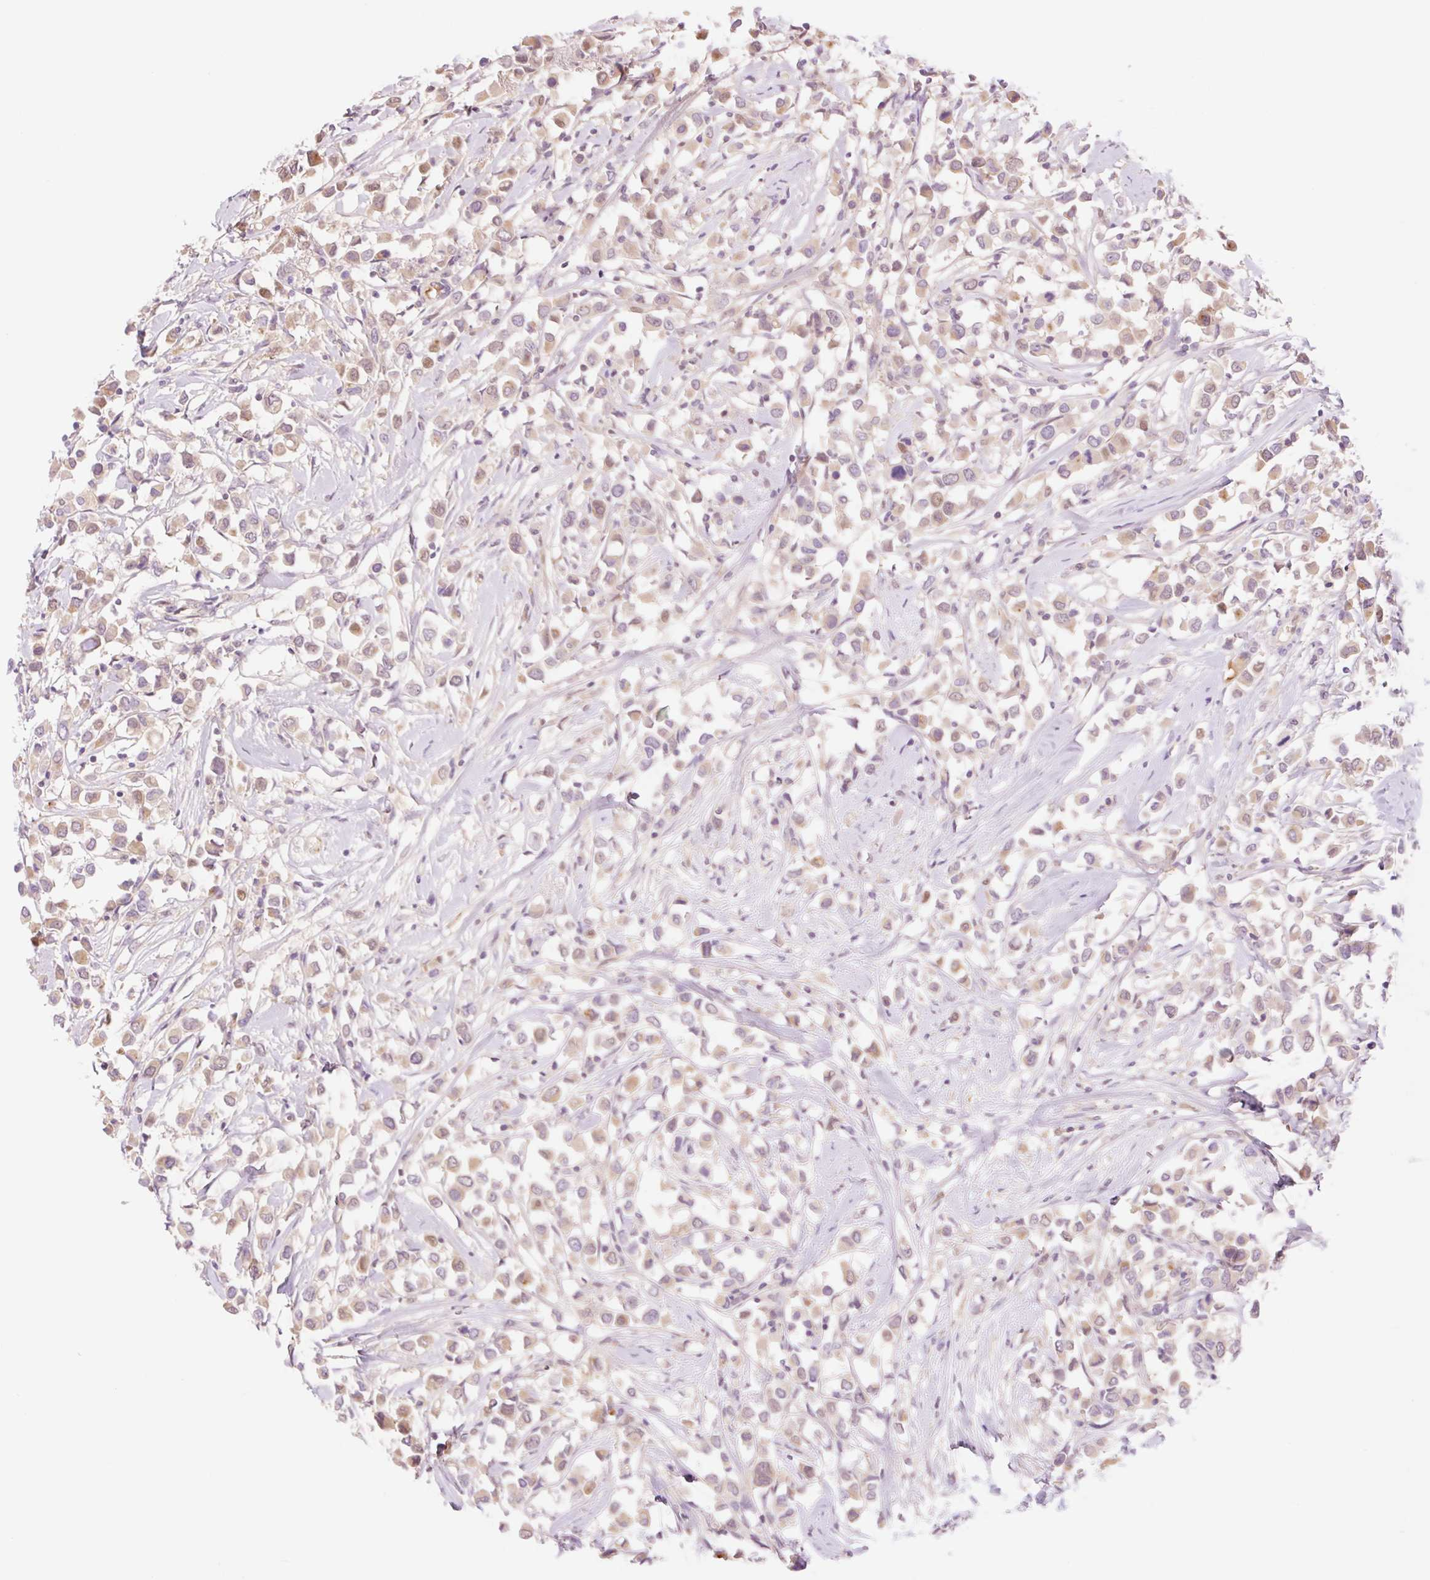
{"staining": {"intensity": "weak", "quantity": ">75%", "location": "cytoplasmic/membranous"}, "tissue": "breast cancer", "cell_type": "Tumor cells", "image_type": "cancer", "snomed": [{"axis": "morphology", "description": "Duct carcinoma"}, {"axis": "topography", "description": "Breast"}], "caption": "Invasive ductal carcinoma (breast) stained with immunohistochemistry (IHC) exhibits weak cytoplasmic/membranous staining in approximately >75% of tumor cells.", "gene": "HEBP1", "patient": {"sex": "female", "age": 61}}